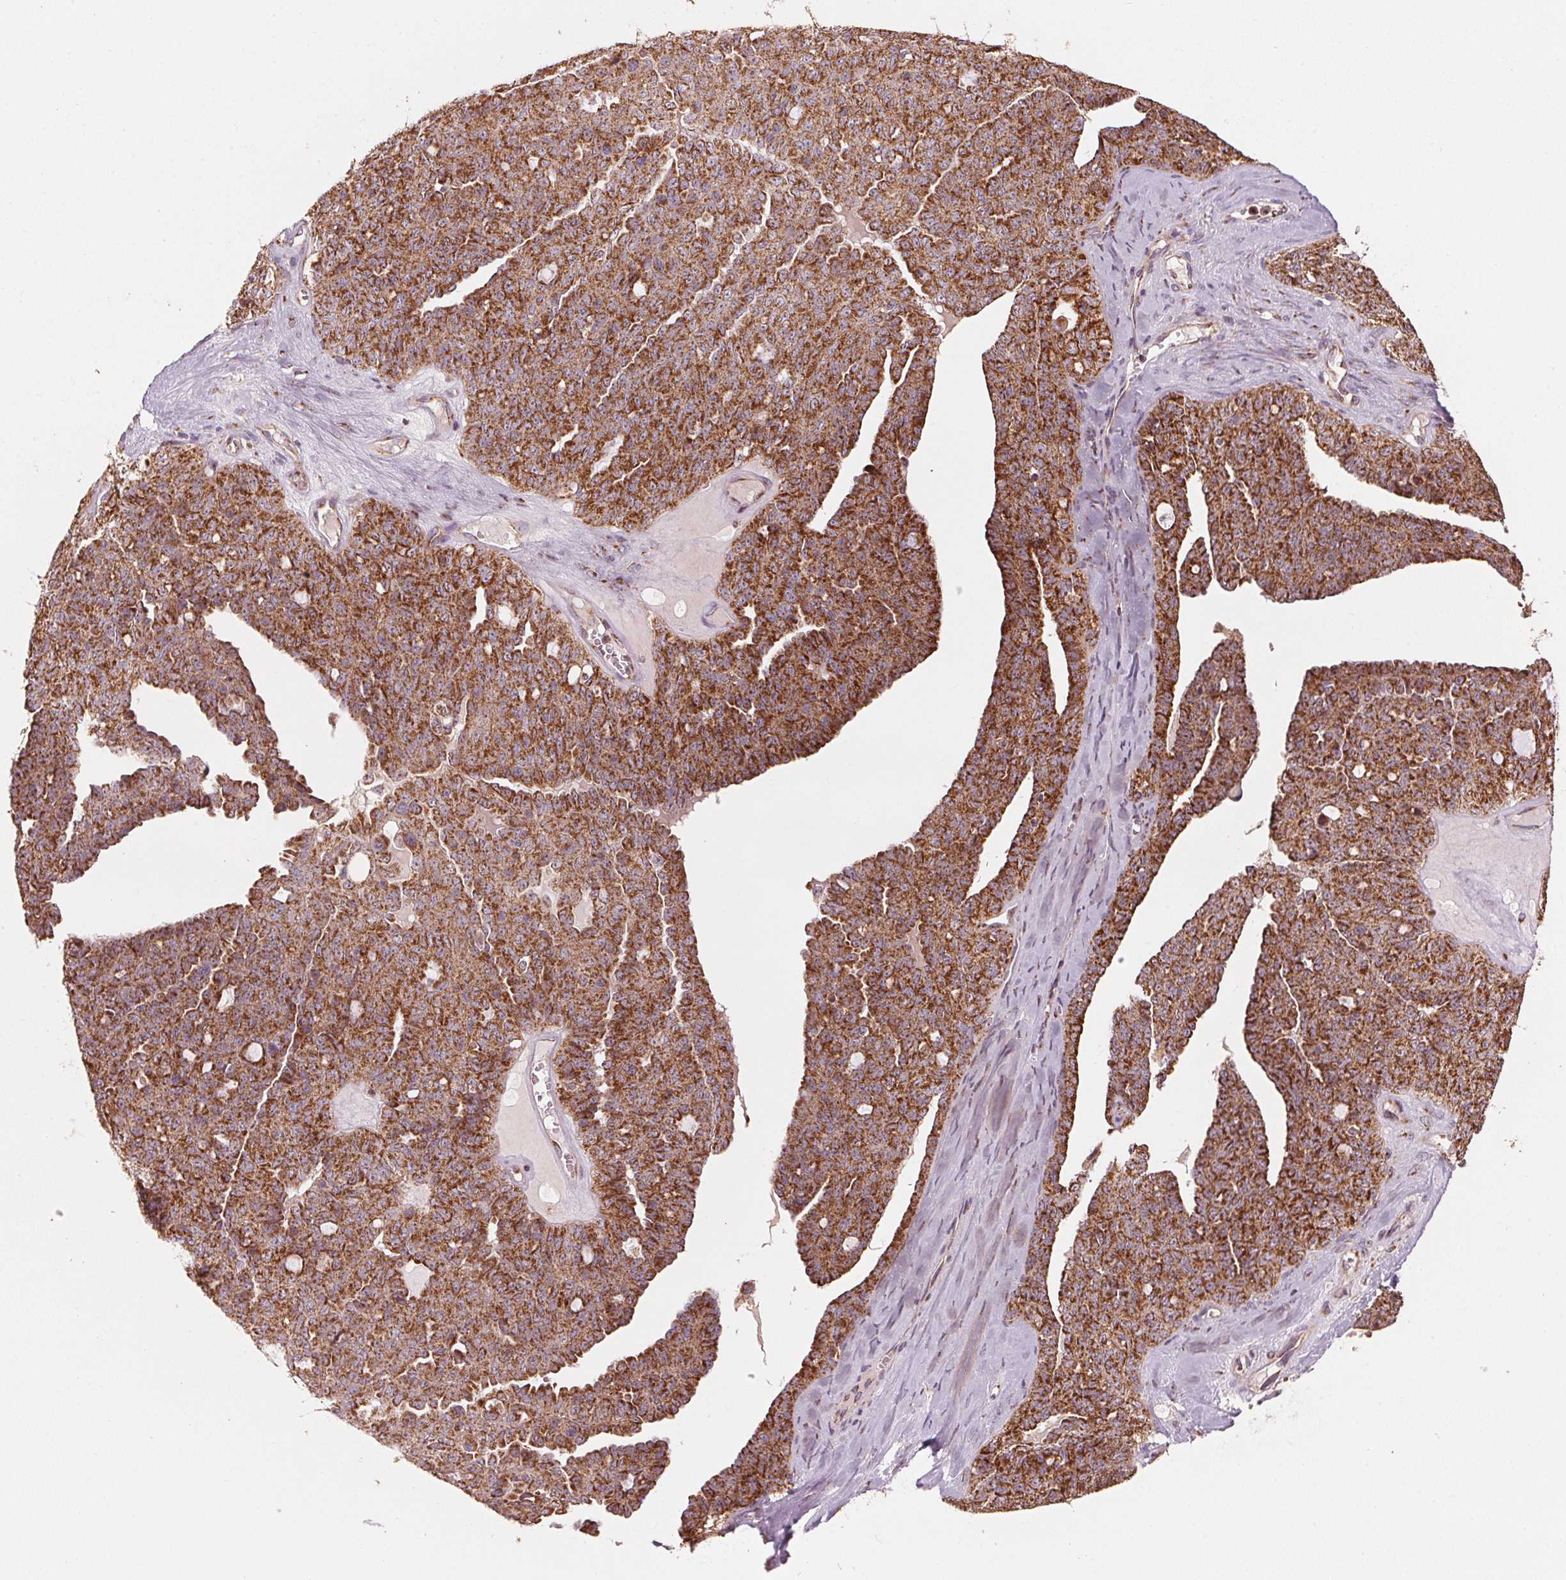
{"staining": {"intensity": "strong", "quantity": ">75%", "location": "cytoplasmic/membranous"}, "tissue": "ovarian cancer", "cell_type": "Tumor cells", "image_type": "cancer", "snomed": [{"axis": "morphology", "description": "Cystadenocarcinoma, serous, NOS"}, {"axis": "topography", "description": "Ovary"}], "caption": "Human serous cystadenocarcinoma (ovarian) stained with a brown dye reveals strong cytoplasmic/membranous positive staining in about >75% of tumor cells.", "gene": "TOMM70", "patient": {"sex": "female", "age": 71}}